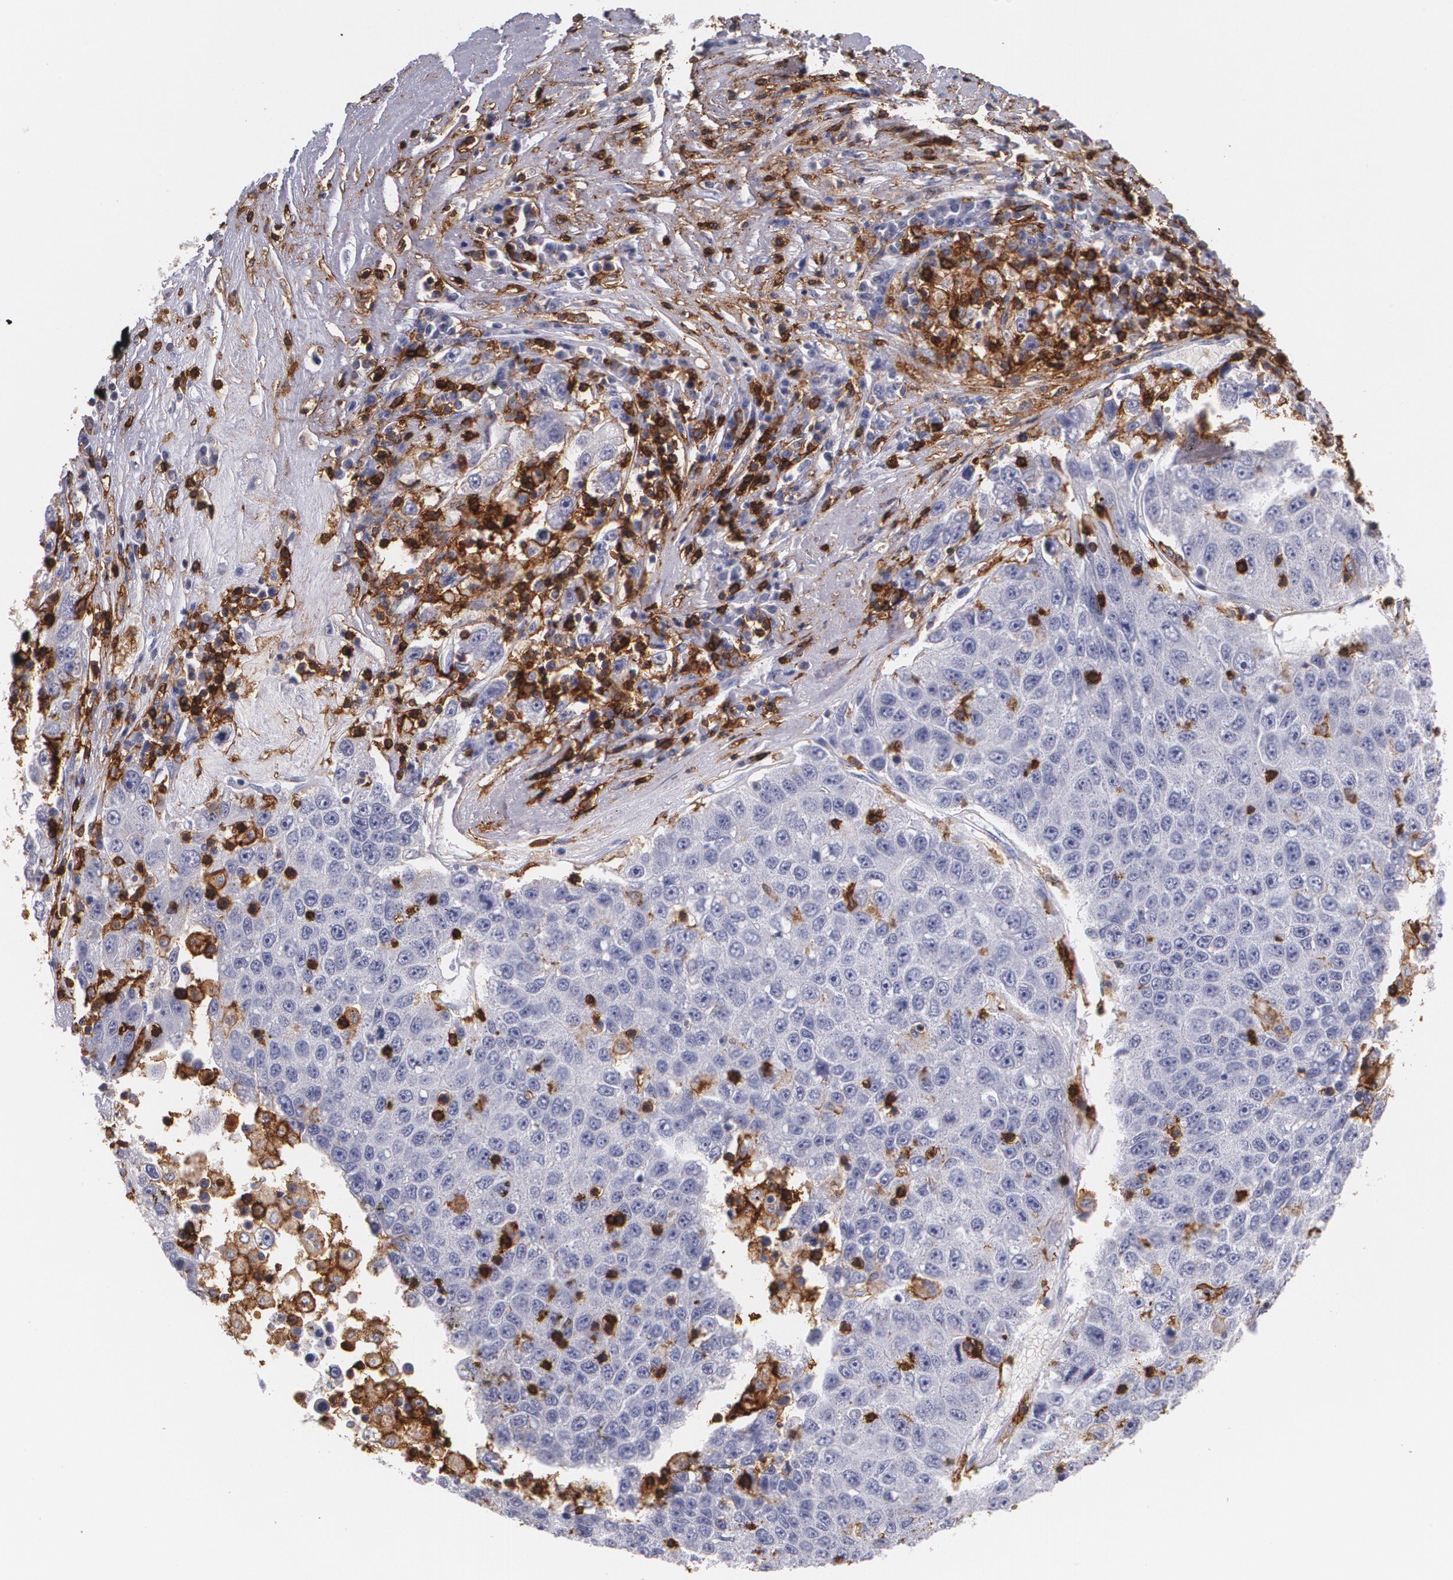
{"staining": {"intensity": "negative", "quantity": "none", "location": "none"}, "tissue": "liver cancer", "cell_type": "Tumor cells", "image_type": "cancer", "snomed": [{"axis": "morphology", "description": "Carcinoma, Hepatocellular, NOS"}, {"axis": "topography", "description": "Liver"}], "caption": "IHC image of liver cancer stained for a protein (brown), which reveals no positivity in tumor cells.", "gene": "PTPRC", "patient": {"sex": "male", "age": 49}}